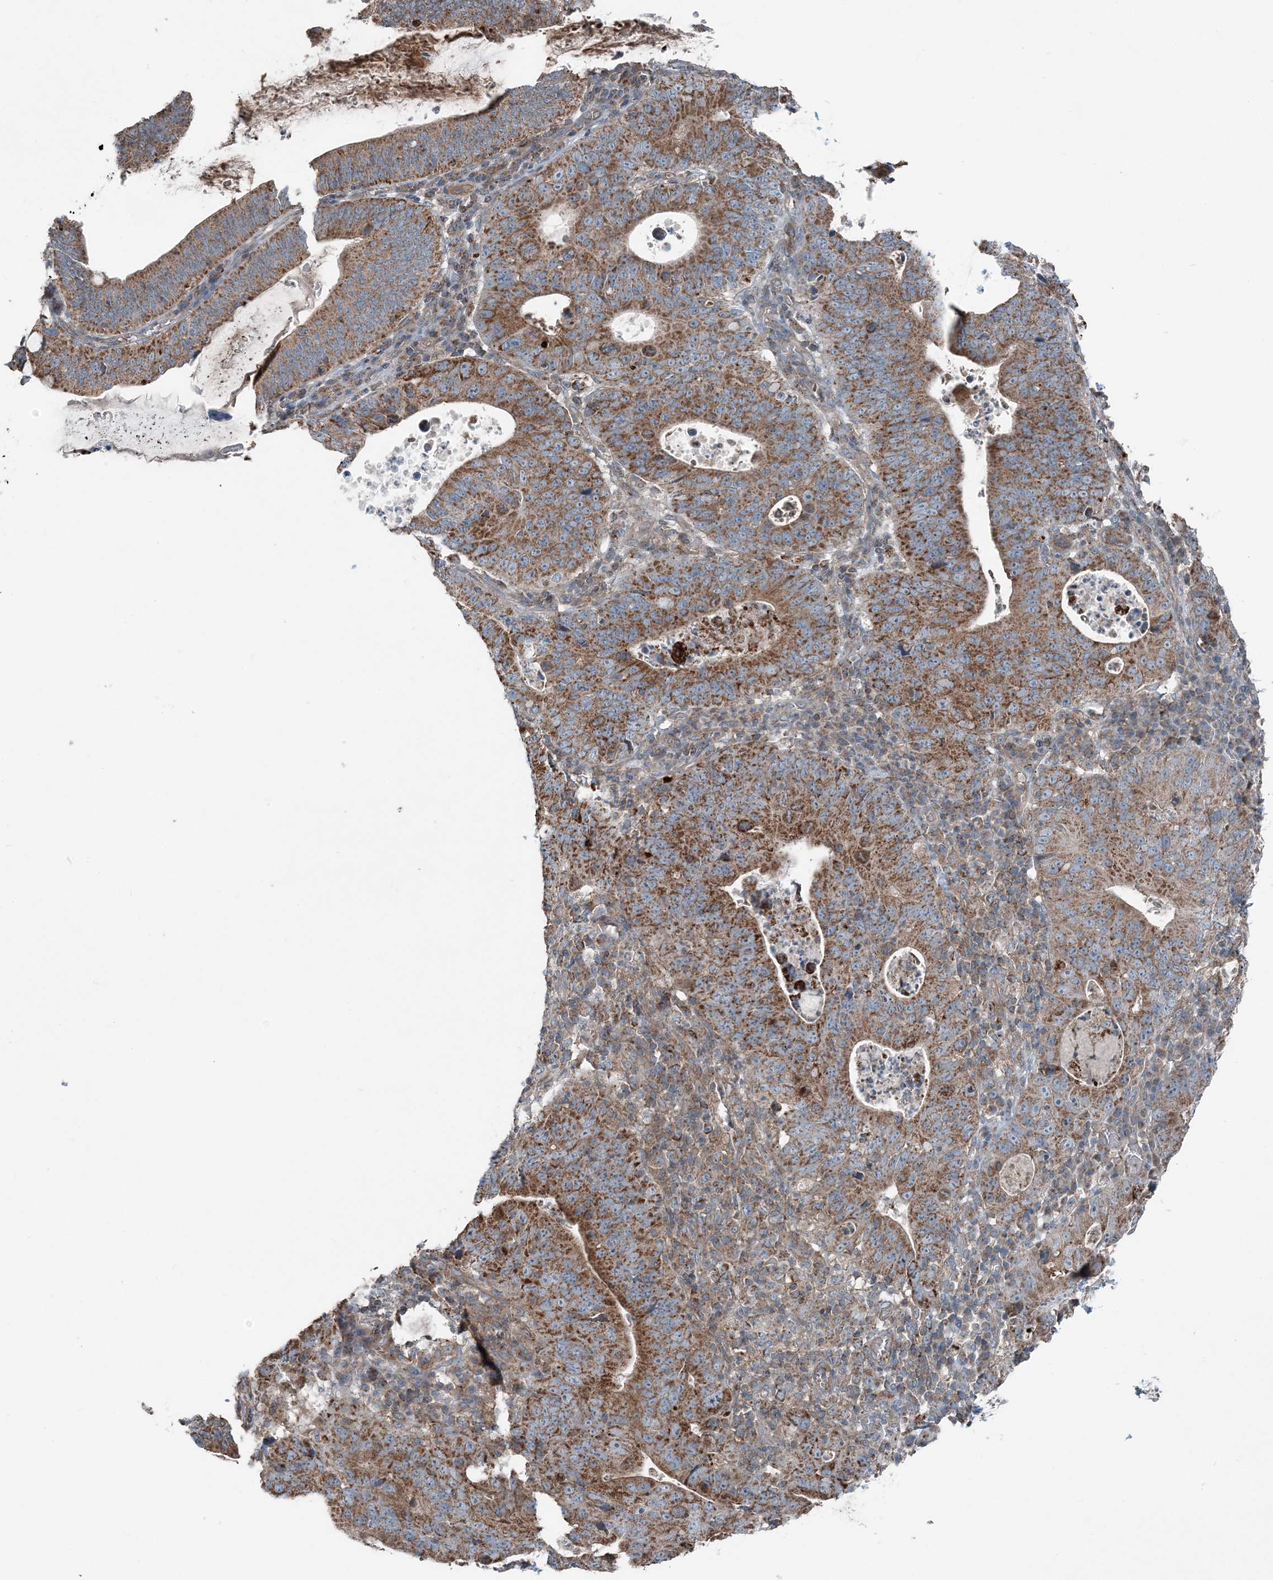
{"staining": {"intensity": "moderate", "quantity": ">75%", "location": "cytoplasmic/membranous"}, "tissue": "stomach cancer", "cell_type": "Tumor cells", "image_type": "cancer", "snomed": [{"axis": "morphology", "description": "Adenocarcinoma, NOS"}, {"axis": "topography", "description": "Stomach"}], "caption": "IHC image of neoplastic tissue: human stomach adenocarcinoma stained using immunohistochemistry displays medium levels of moderate protein expression localized specifically in the cytoplasmic/membranous of tumor cells, appearing as a cytoplasmic/membranous brown color.", "gene": "KY", "patient": {"sex": "male", "age": 59}}